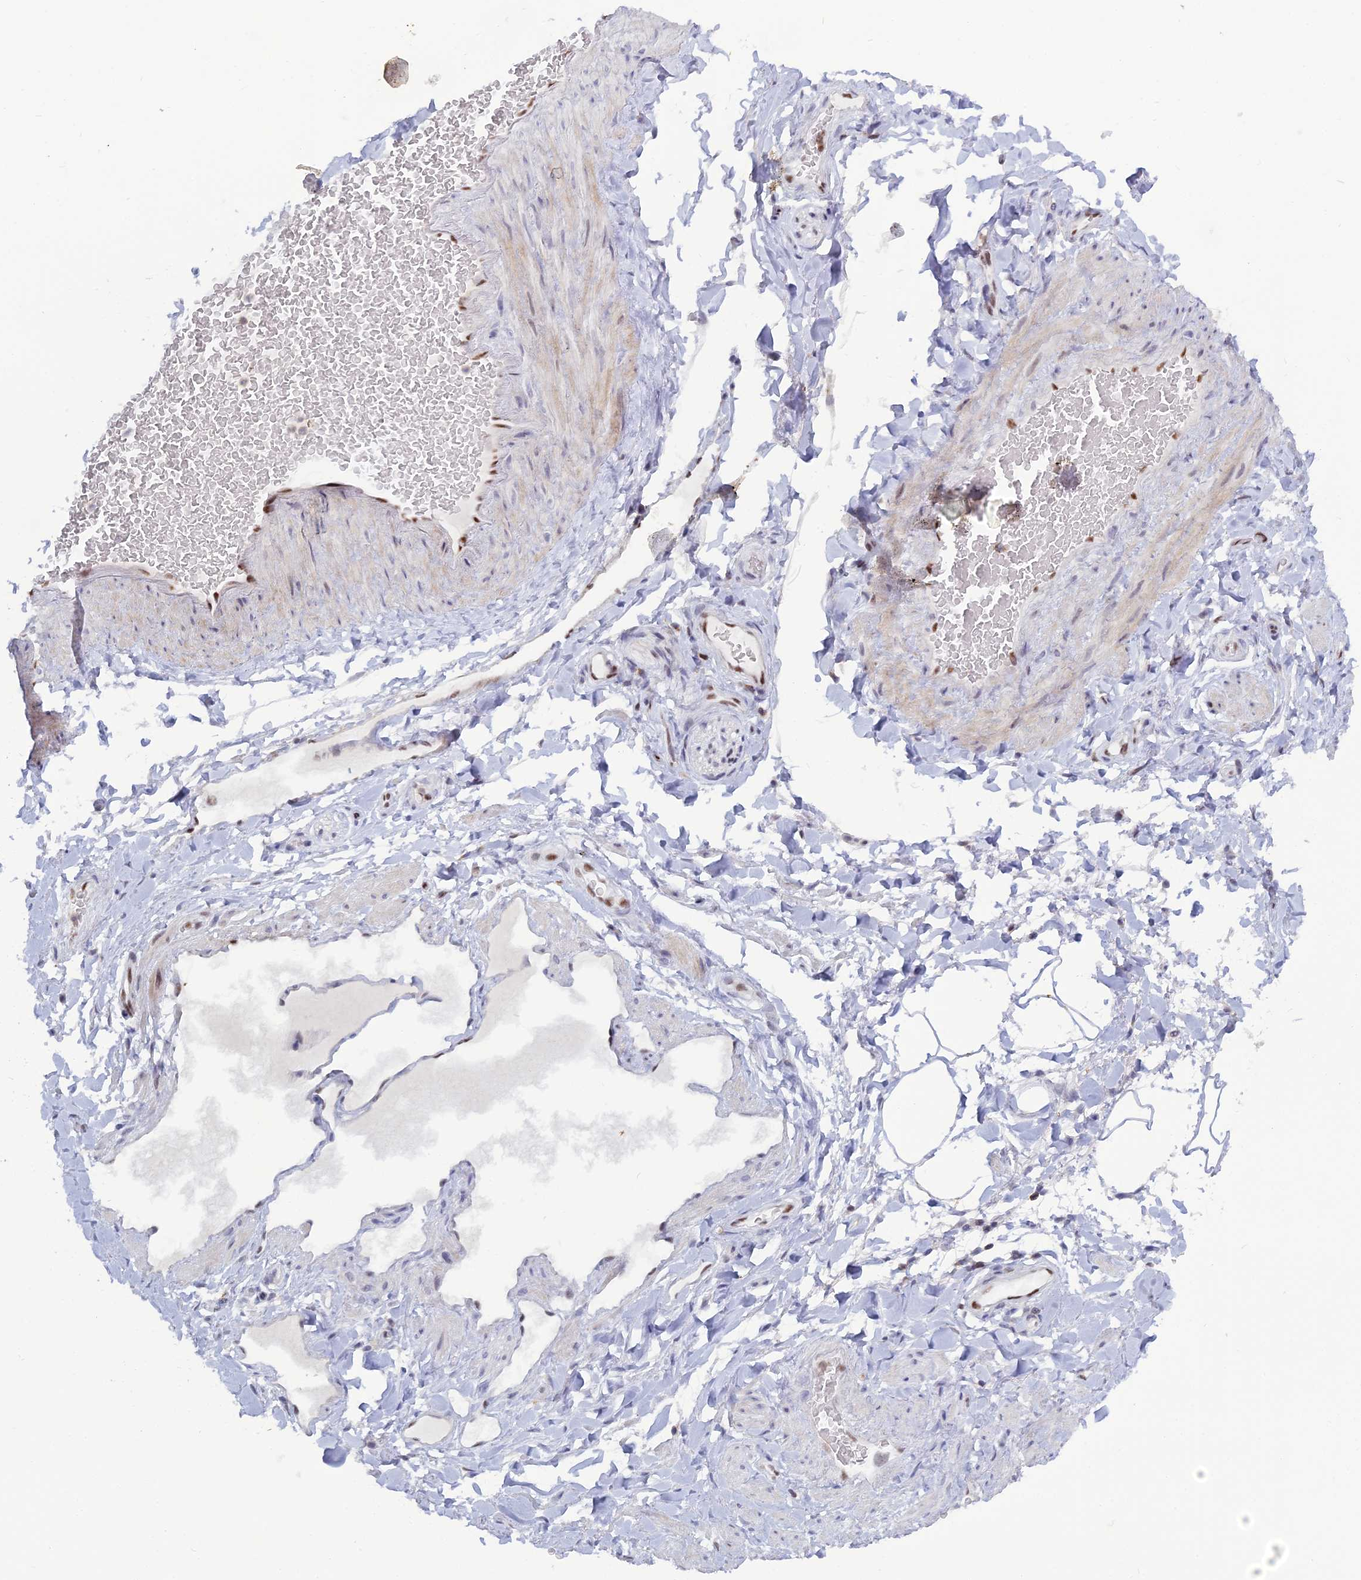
{"staining": {"intensity": "moderate", "quantity": "<25%", "location": "nuclear"}, "tissue": "adipose tissue", "cell_type": "Adipocytes", "image_type": "normal", "snomed": [{"axis": "morphology", "description": "Normal tissue, NOS"}, {"axis": "topography", "description": "Soft tissue"}, {"axis": "topography", "description": "Vascular tissue"}], "caption": "Immunohistochemical staining of normal human adipose tissue shows moderate nuclear protein positivity in about <25% of adipocytes.", "gene": "NOL4L", "patient": {"sex": "male", "age": 54}}